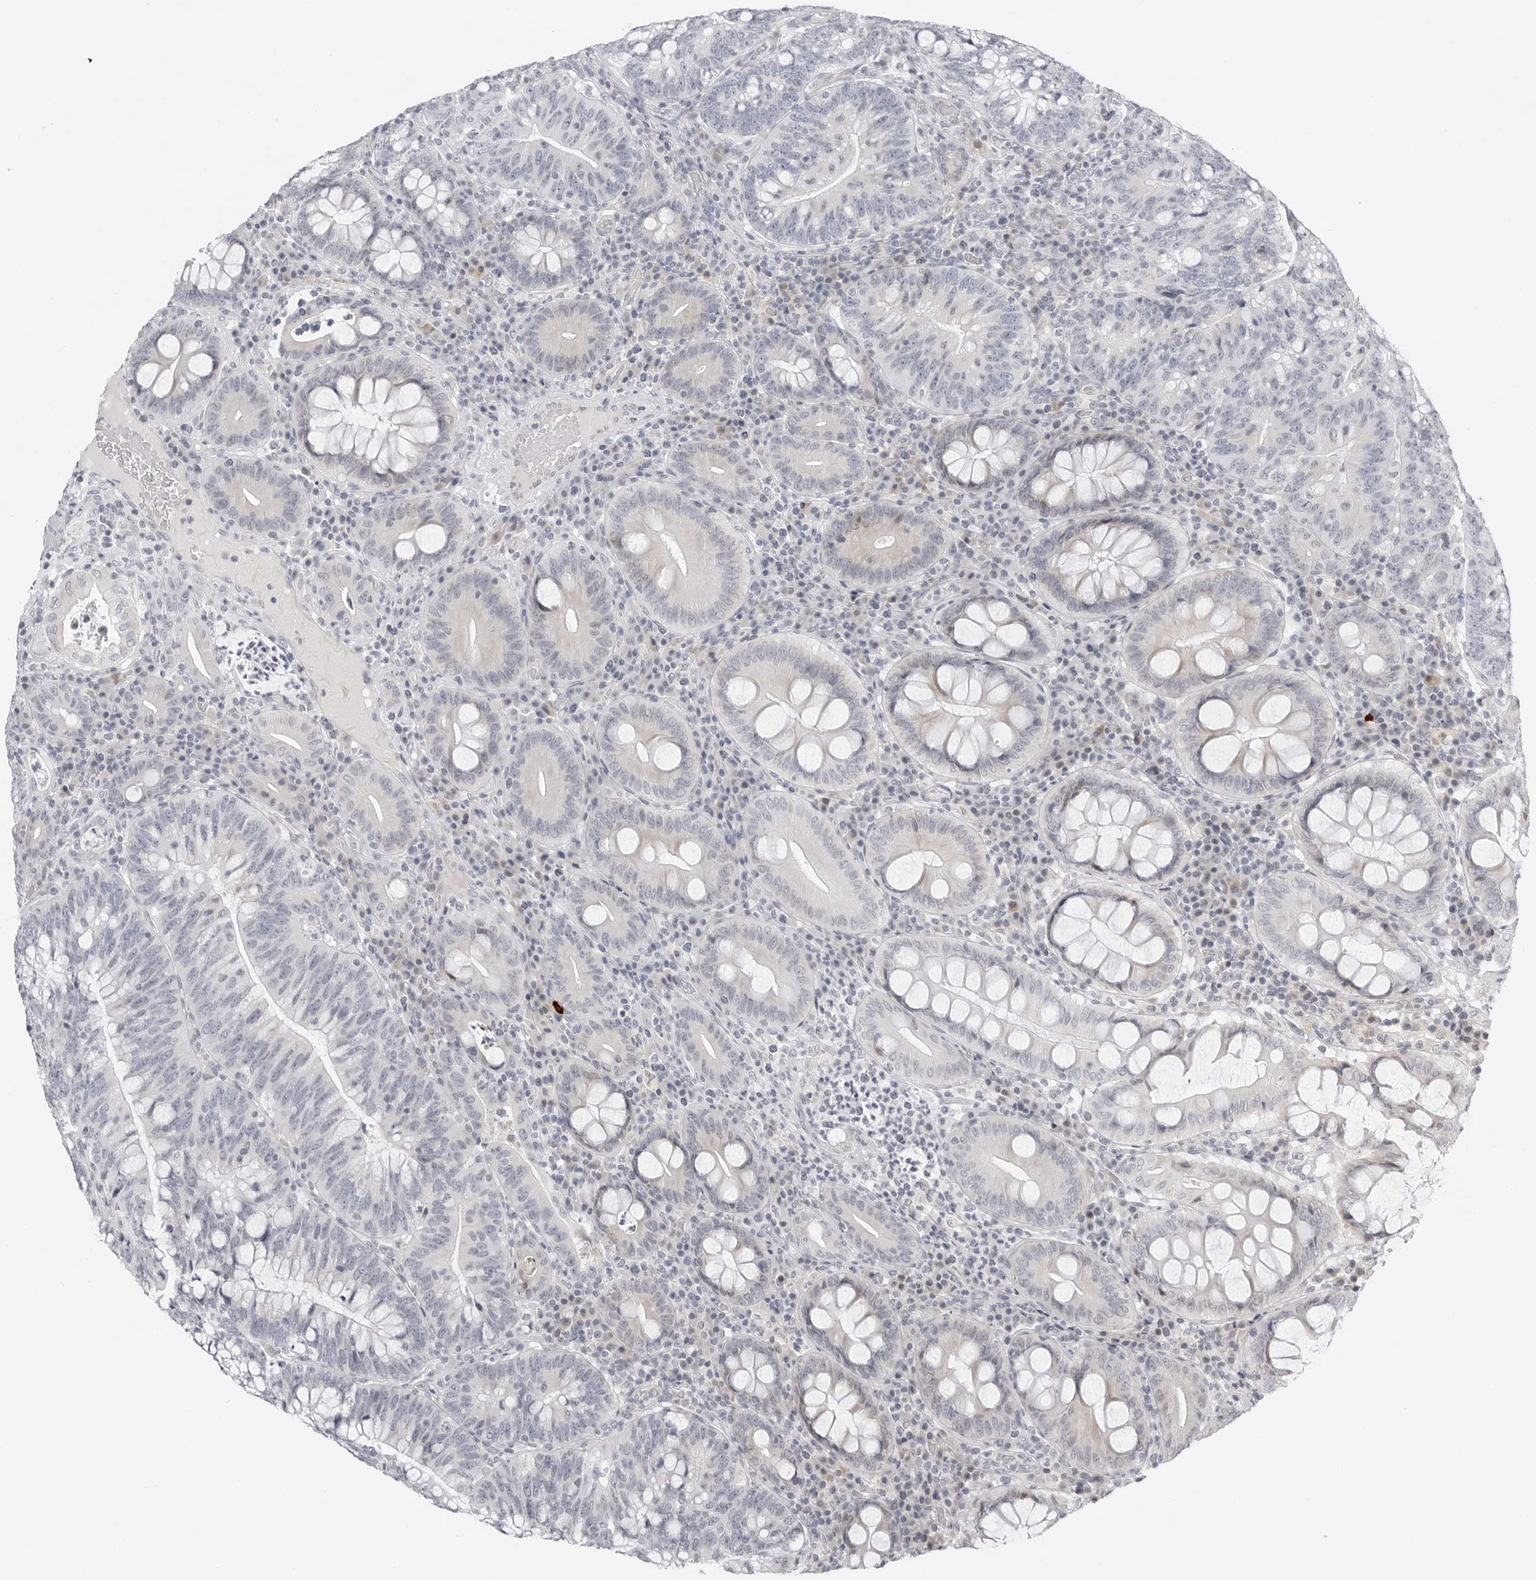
{"staining": {"intensity": "negative", "quantity": "none", "location": "none"}, "tissue": "colorectal cancer", "cell_type": "Tumor cells", "image_type": "cancer", "snomed": [{"axis": "morphology", "description": "Adenocarcinoma, NOS"}, {"axis": "topography", "description": "Colon"}], "caption": "Adenocarcinoma (colorectal) was stained to show a protein in brown. There is no significant expression in tumor cells.", "gene": "ACP6", "patient": {"sex": "female", "age": 66}}